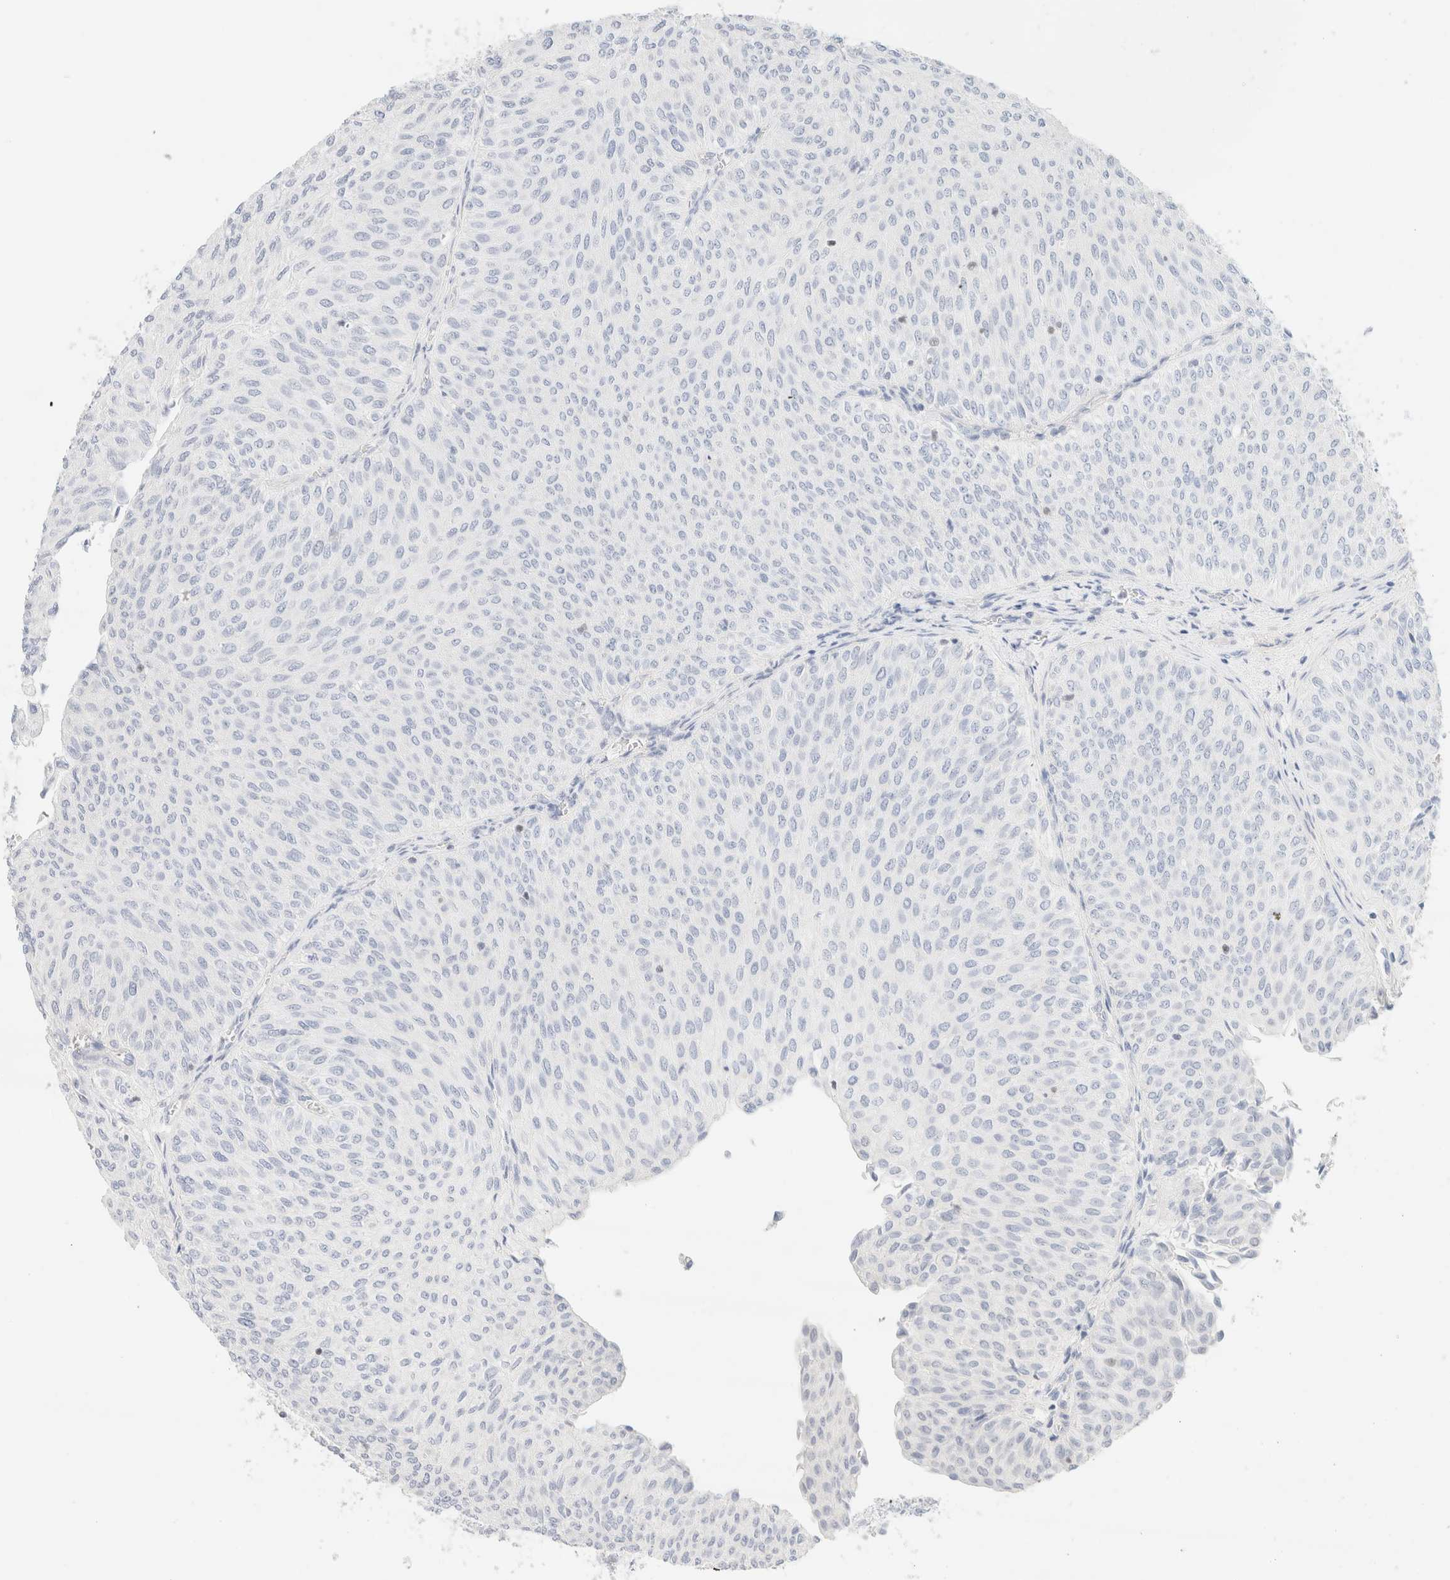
{"staining": {"intensity": "negative", "quantity": "none", "location": "none"}, "tissue": "urothelial cancer", "cell_type": "Tumor cells", "image_type": "cancer", "snomed": [{"axis": "morphology", "description": "Urothelial carcinoma, Low grade"}, {"axis": "topography", "description": "Urinary bladder"}], "caption": "High magnification brightfield microscopy of urothelial cancer stained with DAB (3,3'-diaminobenzidine) (brown) and counterstained with hematoxylin (blue): tumor cells show no significant staining.", "gene": "IKZF3", "patient": {"sex": "male", "age": 78}}